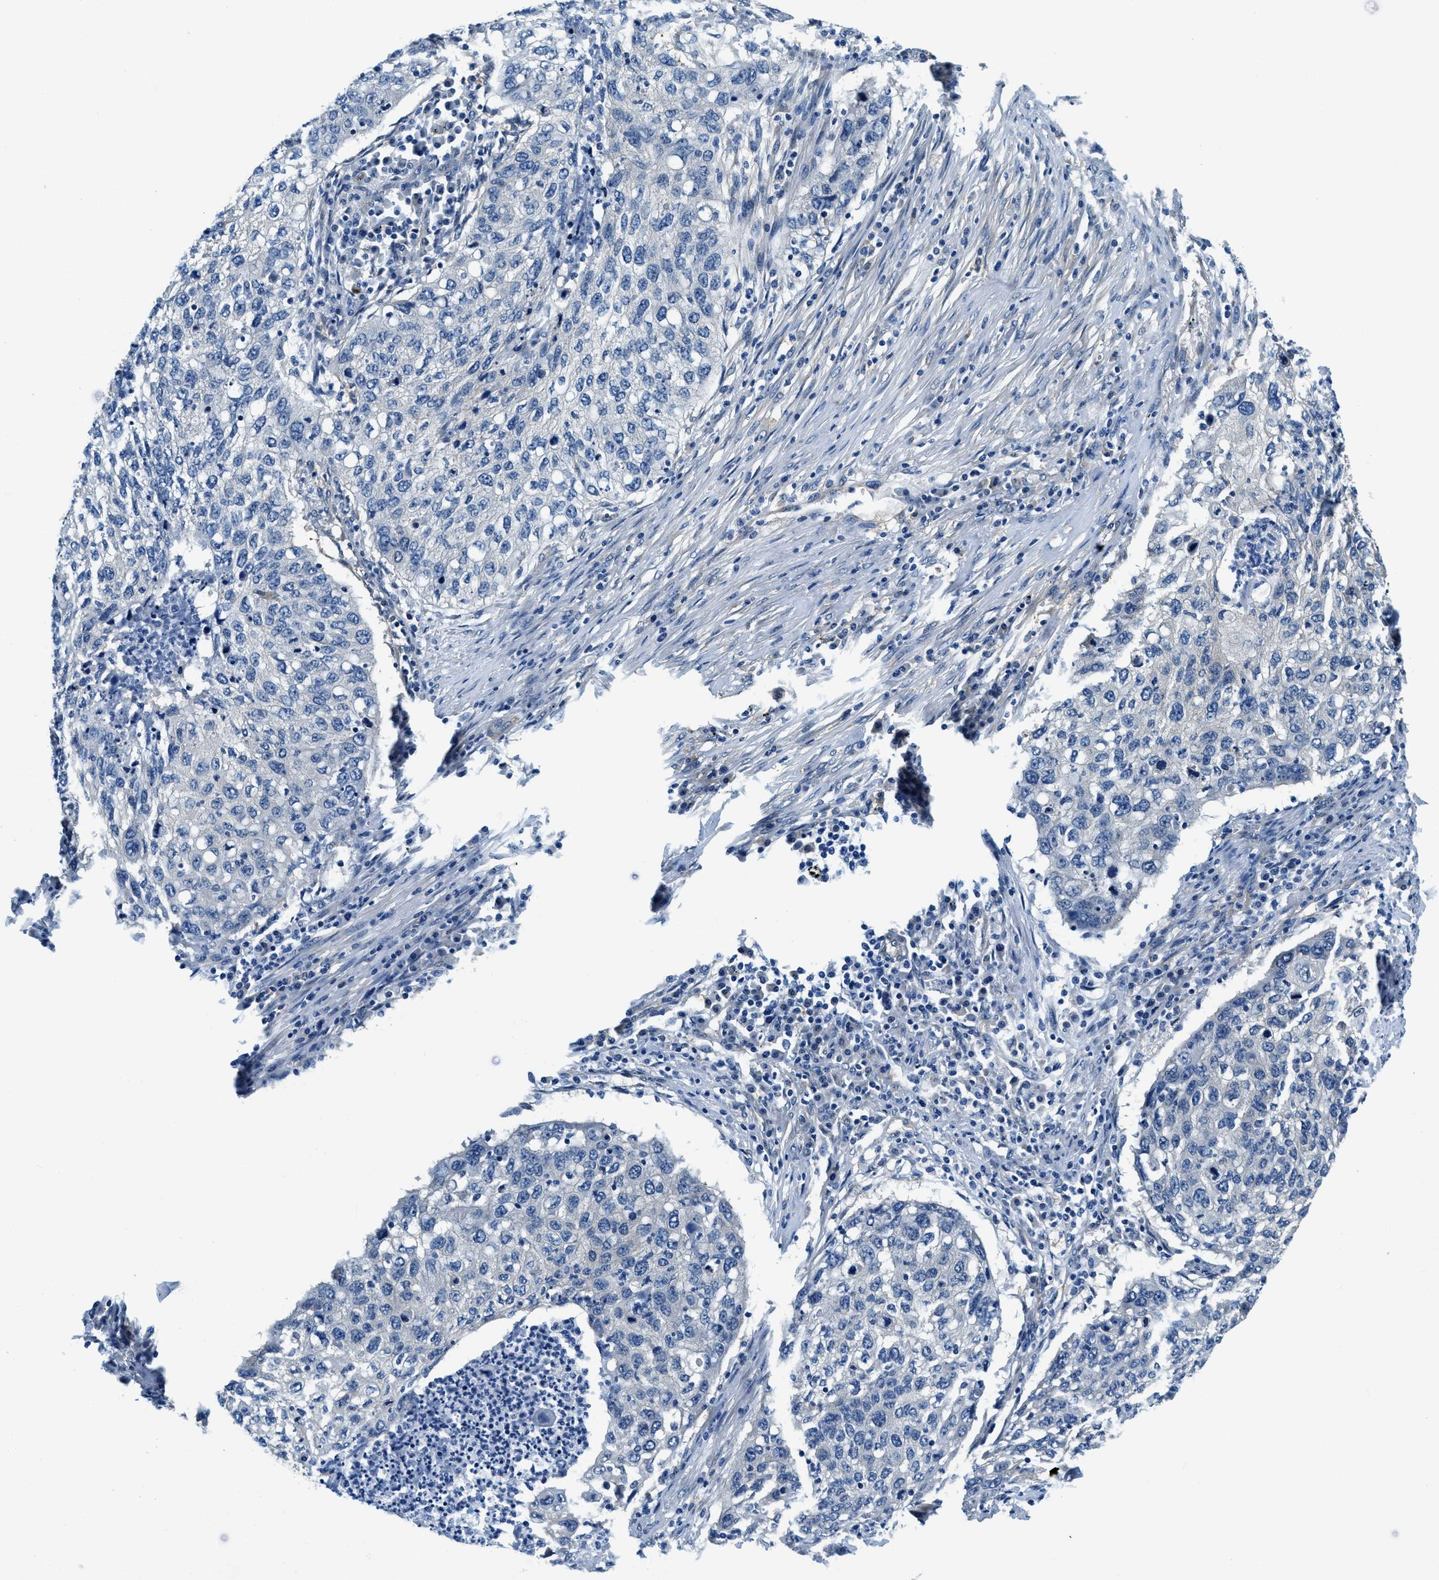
{"staining": {"intensity": "negative", "quantity": "none", "location": "none"}, "tissue": "lung cancer", "cell_type": "Tumor cells", "image_type": "cancer", "snomed": [{"axis": "morphology", "description": "Squamous cell carcinoma, NOS"}, {"axis": "topography", "description": "Lung"}], "caption": "Immunohistochemical staining of lung cancer (squamous cell carcinoma) displays no significant expression in tumor cells. The staining was performed using DAB to visualize the protein expression in brown, while the nuclei were stained in blue with hematoxylin (Magnification: 20x).", "gene": "TWF1", "patient": {"sex": "female", "age": 63}}